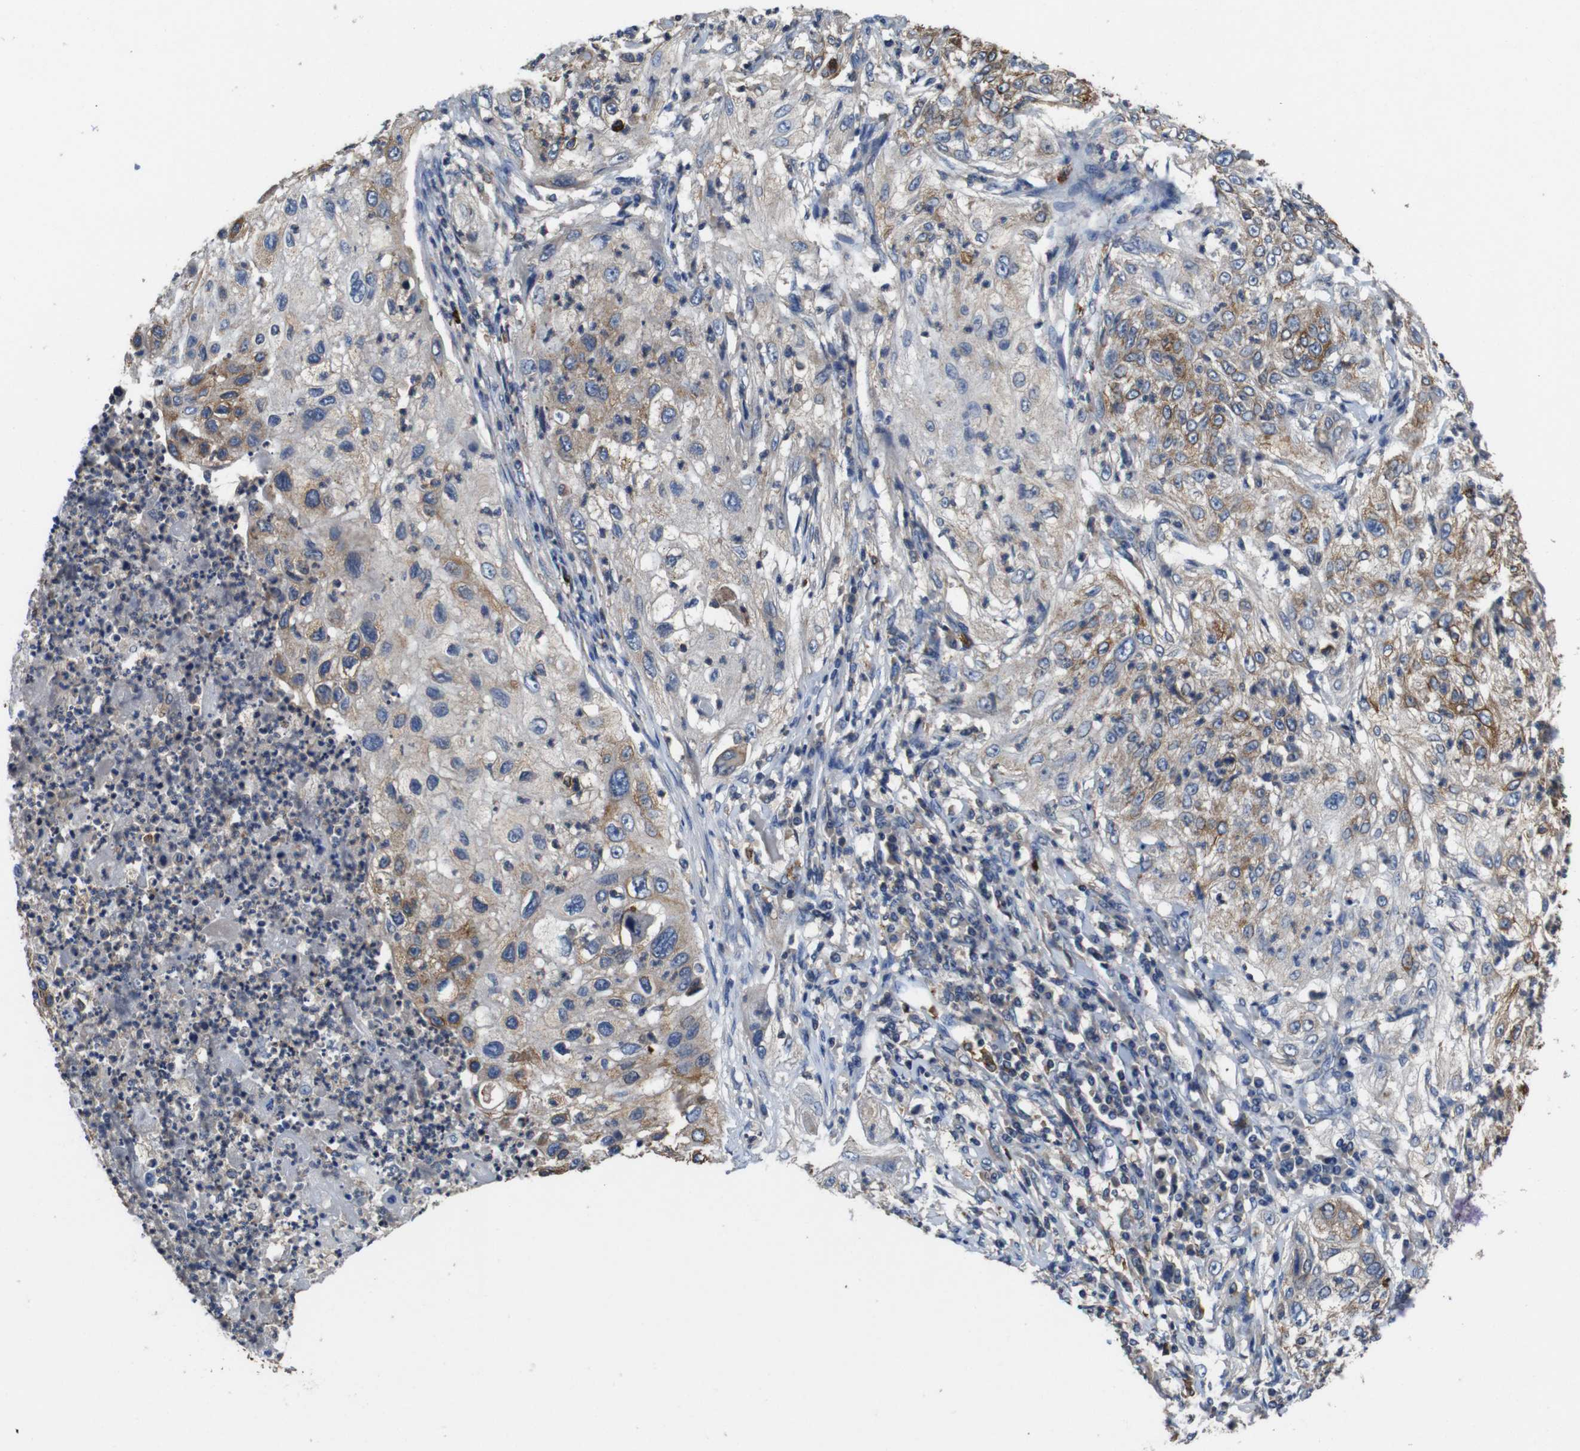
{"staining": {"intensity": "moderate", "quantity": "<25%", "location": "cytoplasmic/membranous"}, "tissue": "lung cancer", "cell_type": "Tumor cells", "image_type": "cancer", "snomed": [{"axis": "morphology", "description": "Inflammation, NOS"}, {"axis": "morphology", "description": "Squamous cell carcinoma, NOS"}, {"axis": "topography", "description": "Lymph node"}, {"axis": "topography", "description": "Soft tissue"}, {"axis": "topography", "description": "Lung"}], "caption": "An image of lung squamous cell carcinoma stained for a protein reveals moderate cytoplasmic/membranous brown staining in tumor cells. The staining is performed using DAB (3,3'-diaminobenzidine) brown chromogen to label protein expression. The nuclei are counter-stained blue using hematoxylin.", "gene": "GLIPR1", "patient": {"sex": "male", "age": 66}}